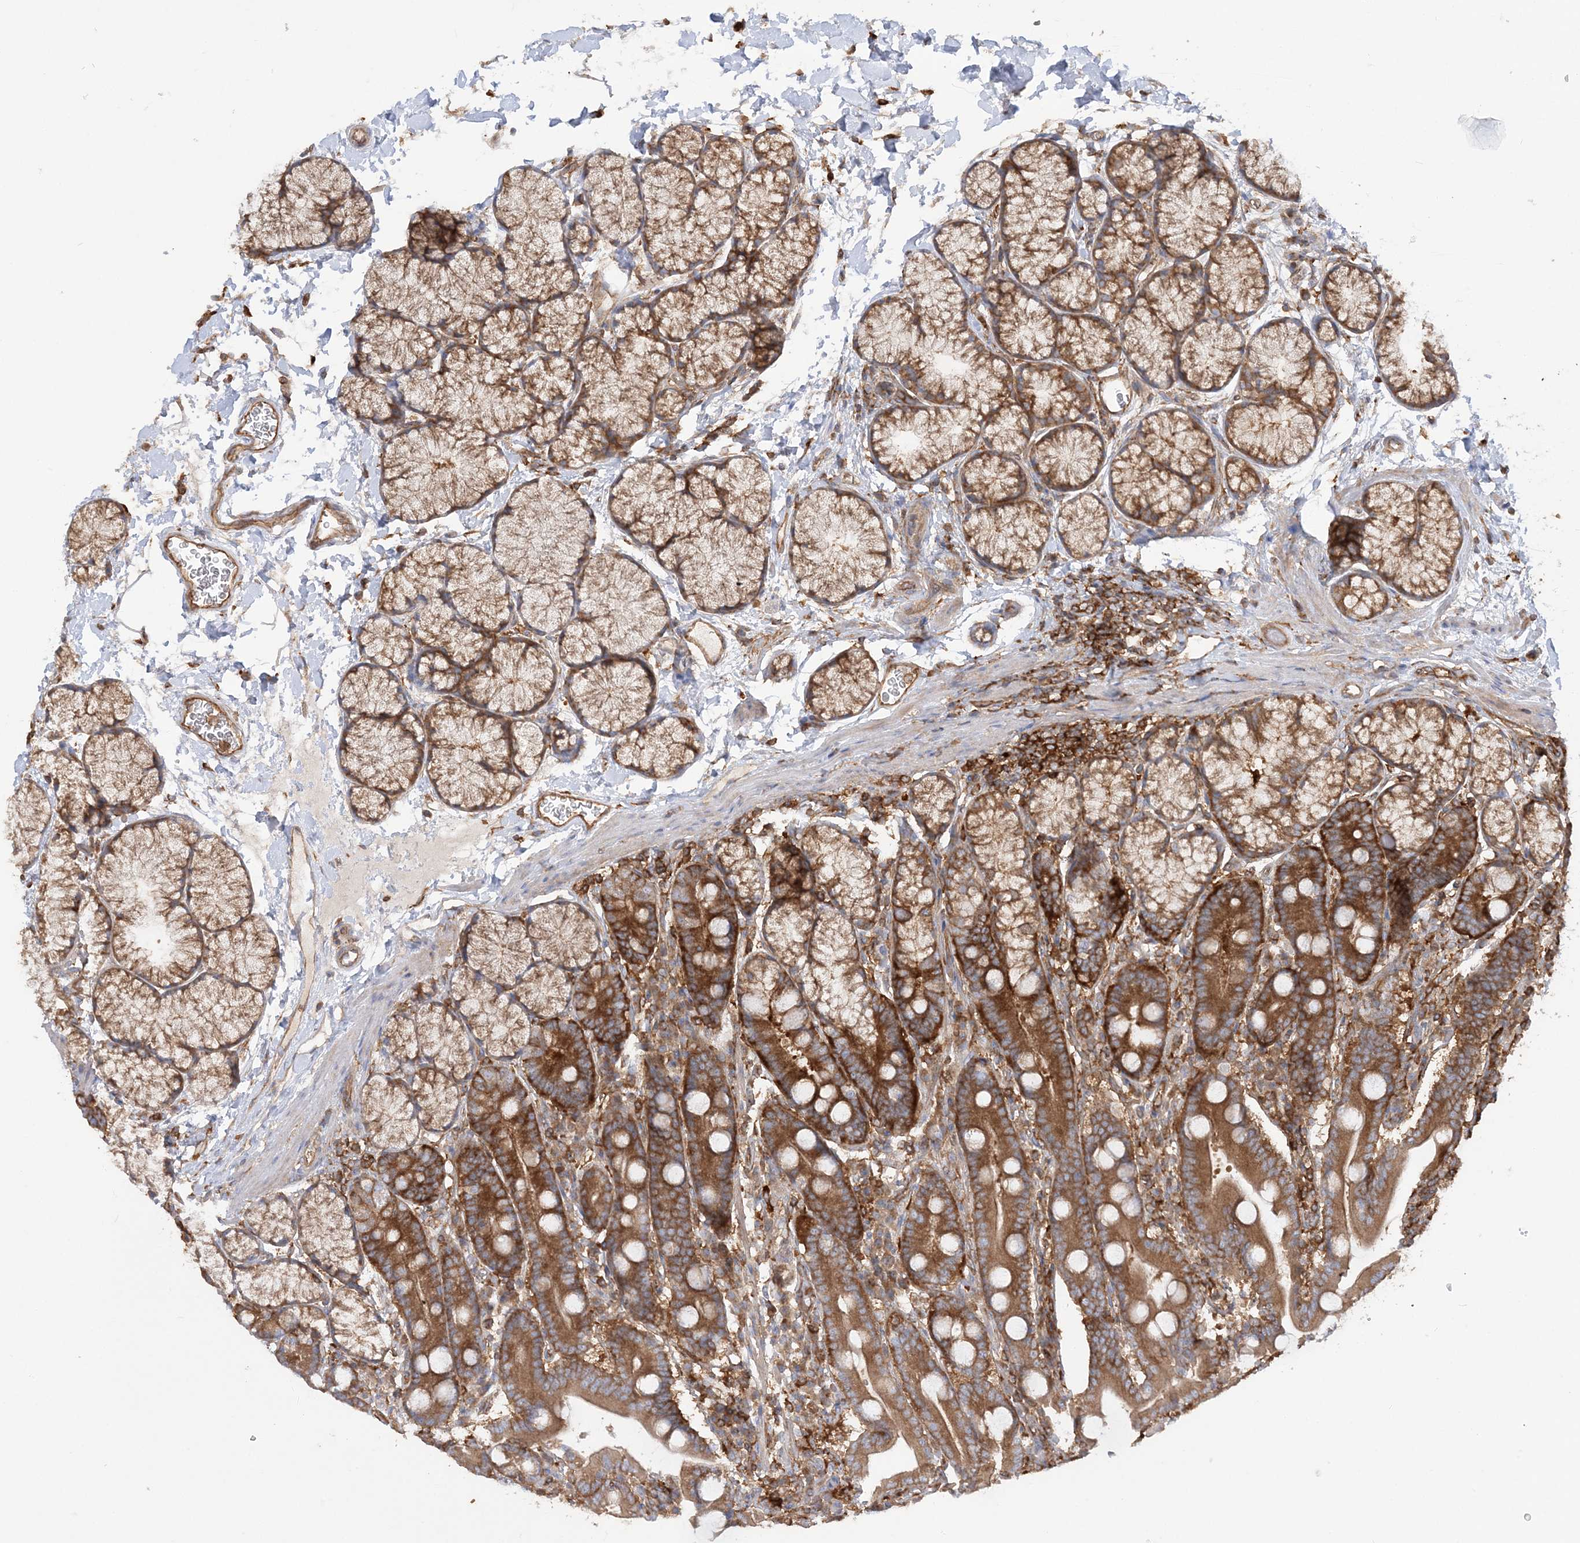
{"staining": {"intensity": "strong", "quantity": ">75%", "location": "cytoplasmic/membranous"}, "tissue": "duodenum", "cell_type": "Glandular cells", "image_type": "normal", "snomed": [{"axis": "morphology", "description": "Normal tissue, NOS"}, {"axis": "topography", "description": "Duodenum"}], "caption": "Immunohistochemistry photomicrograph of unremarkable duodenum: duodenum stained using immunohistochemistry demonstrates high levels of strong protein expression localized specifically in the cytoplasmic/membranous of glandular cells, appearing as a cytoplasmic/membranous brown color.", "gene": "TBC1D5", "patient": {"sex": "male", "age": 35}}